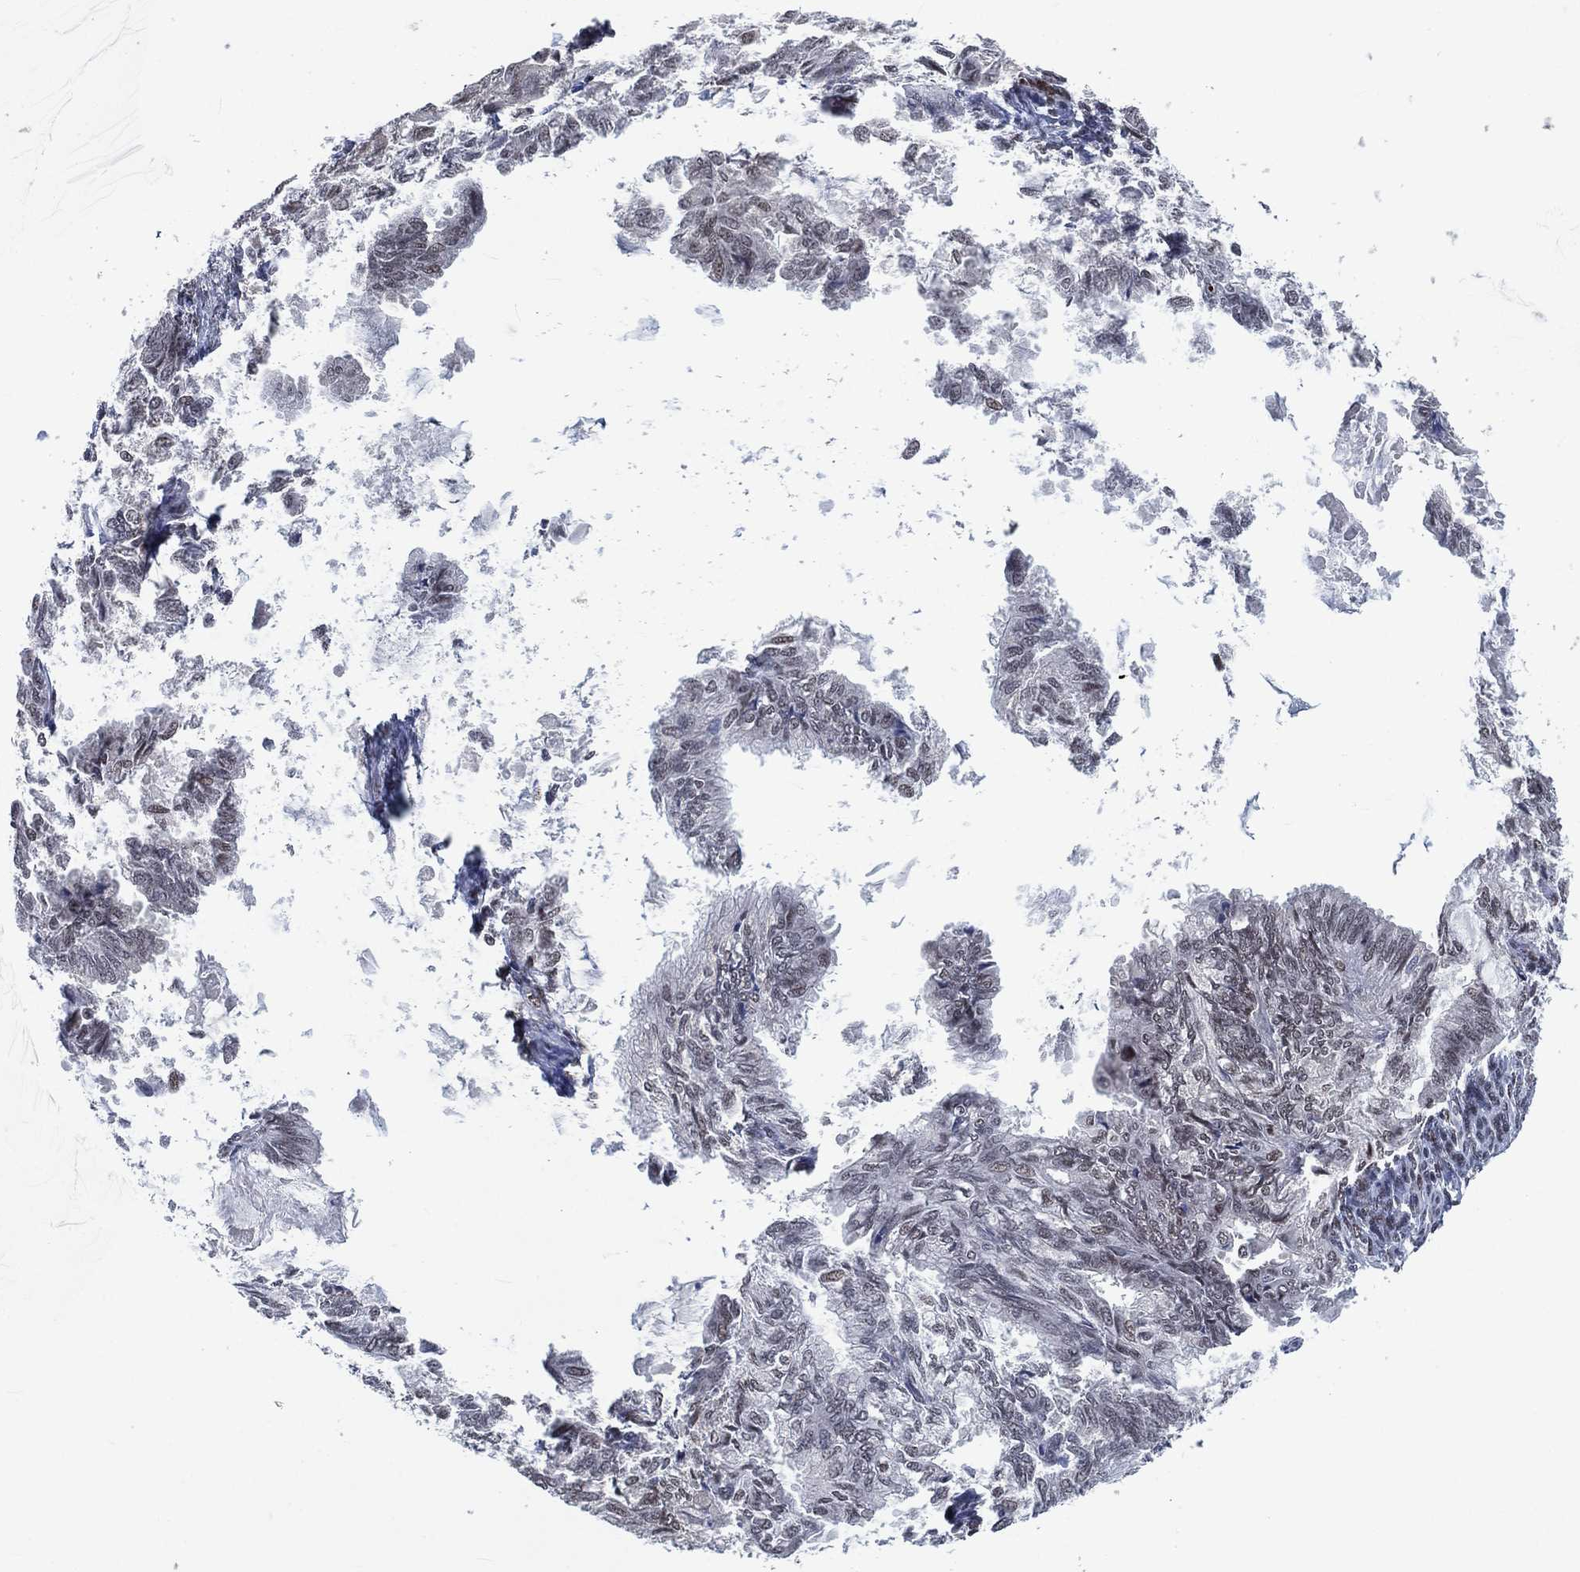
{"staining": {"intensity": "negative", "quantity": "none", "location": "none"}, "tissue": "endometrial cancer", "cell_type": "Tumor cells", "image_type": "cancer", "snomed": [{"axis": "morphology", "description": "Adenocarcinoma, NOS"}, {"axis": "topography", "description": "Endometrium"}], "caption": "High magnification brightfield microscopy of endometrial cancer stained with DAB (brown) and counterstained with hematoxylin (blue): tumor cells show no significant expression.", "gene": "YLPM1", "patient": {"sex": "female", "age": 86}}